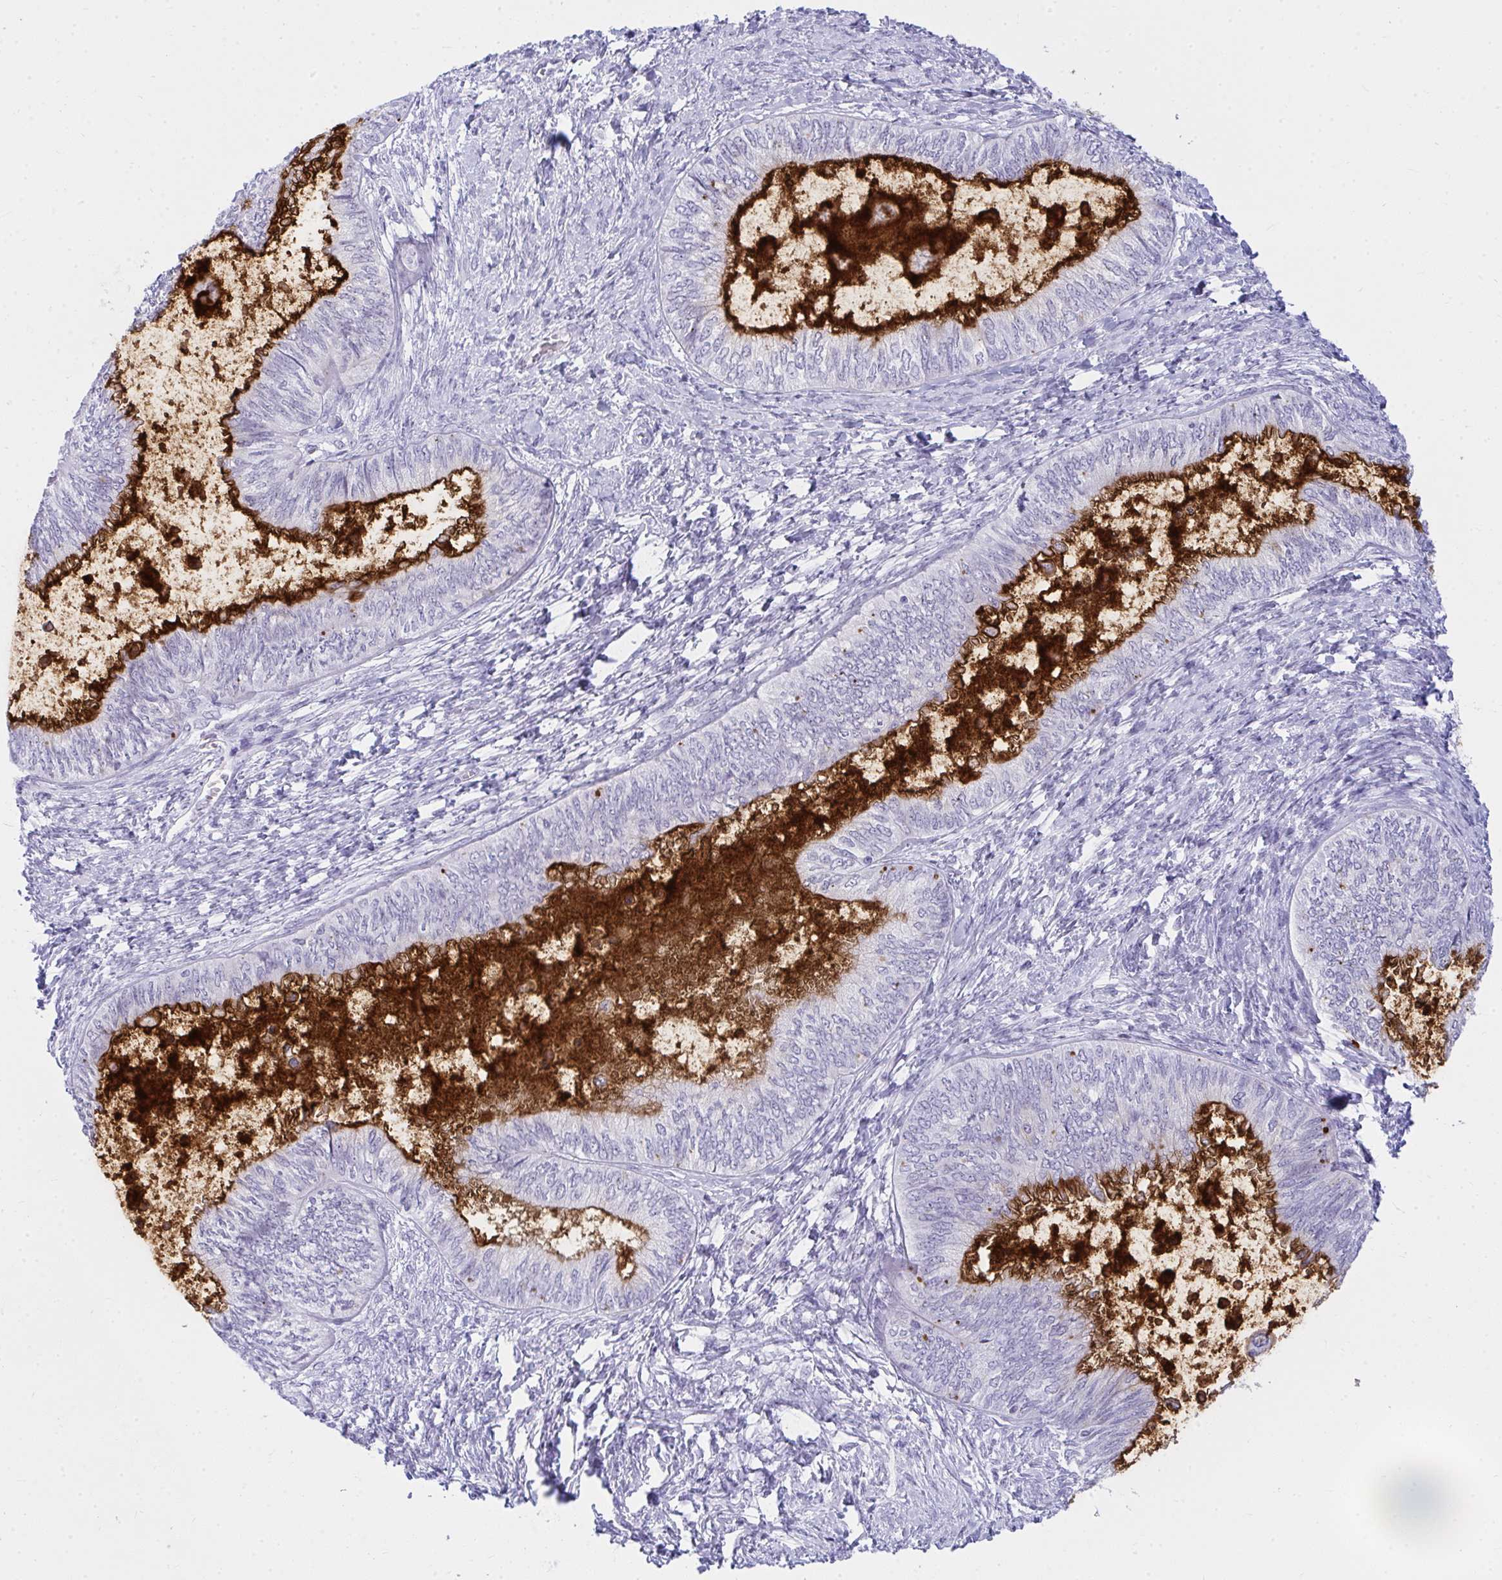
{"staining": {"intensity": "strong", "quantity": "<25%", "location": "cytoplasmic/membranous"}, "tissue": "ovarian cancer", "cell_type": "Tumor cells", "image_type": "cancer", "snomed": [{"axis": "morphology", "description": "Carcinoma, endometroid"}, {"axis": "topography", "description": "Ovary"}], "caption": "Immunohistochemistry (IHC) of human ovarian endometroid carcinoma exhibits medium levels of strong cytoplasmic/membranous positivity in about <25% of tumor cells. The staining was performed using DAB (3,3'-diaminobenzidine) to visualize the protein expression in brown, while the nuclei were stained in blue with hematoxylin (Magnification: 20x).", "gene": "OR5F1", "patient": {"sex": "female", "age": 70}}